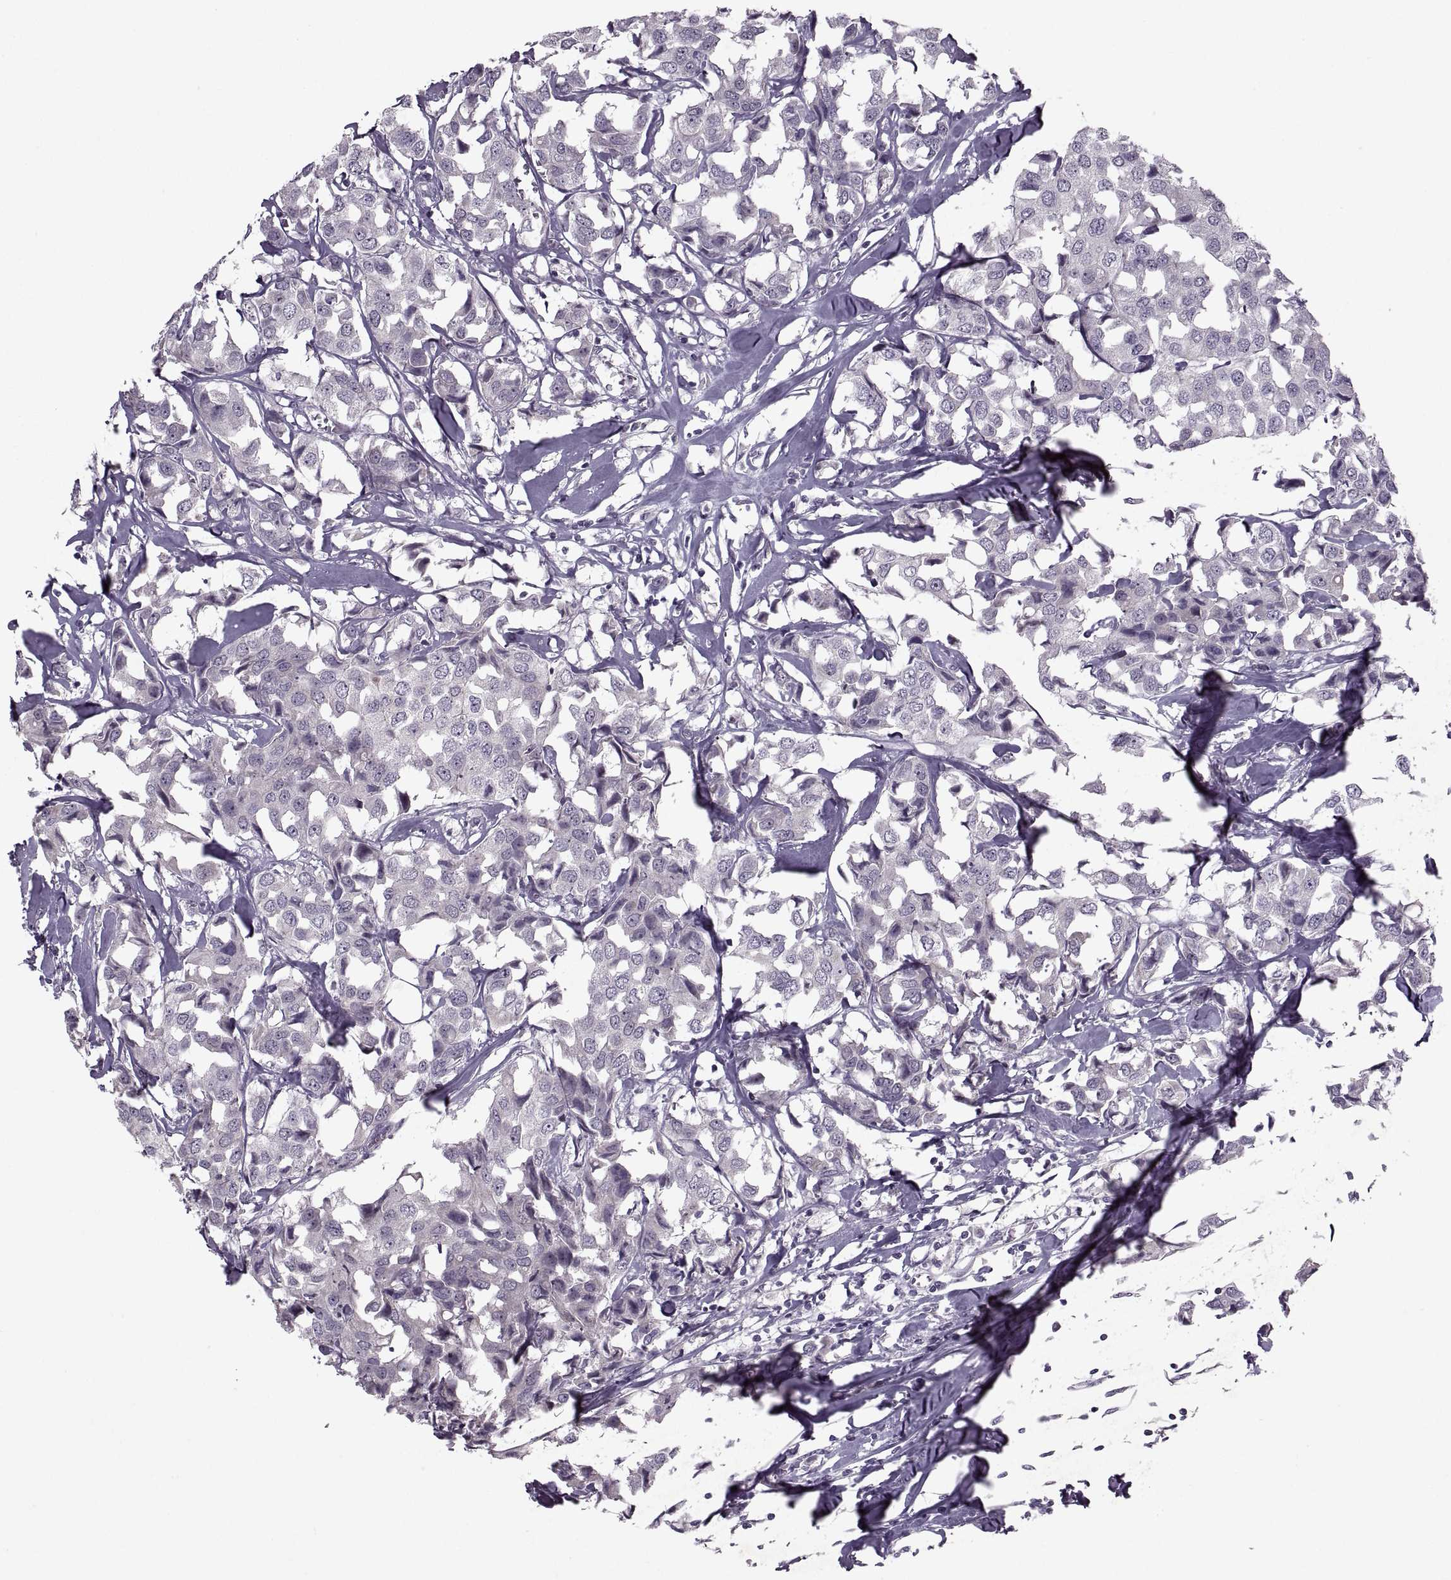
{"staining": {"intensity": "negative", "quantity": "none", "location": "none"}, "tissue": "breast cancer", "cell_type": "Tumor cells", "image_type": "cancer", "snomed": [{"axis": "morphology", "description": "Duct carcinoma"}, {"axis": "topography", "description": "Breast"}], "caption": "Immunohistochemistry (IHC) micrograph of neoplastic tissue: human breast intraductal carcinoma stained with DAB (3,3'-diaminobenzidine) reveals no significant protein positivity in tumor cells.", "gene": "MGAT4D", "patient": {"sex": "female", "age": 80}}